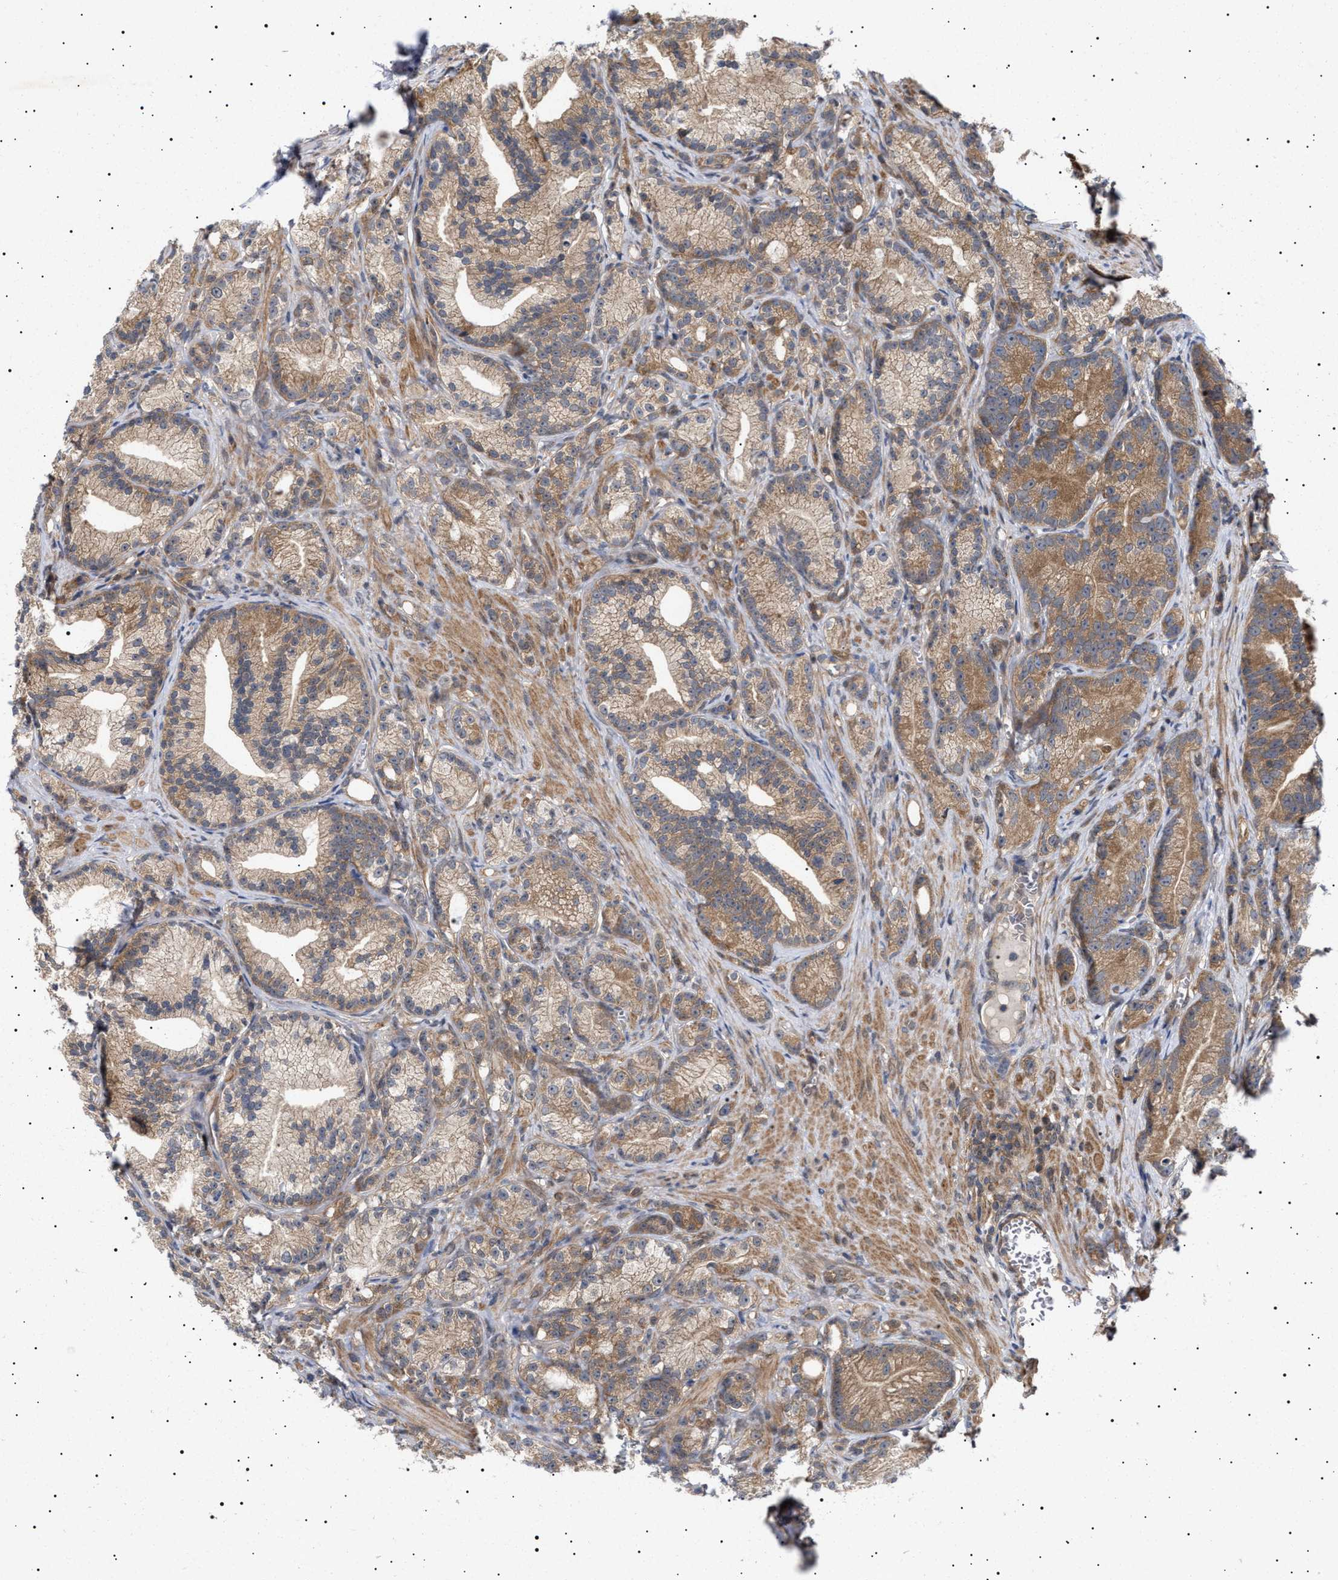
{"staining": {"intensity": "moderate", "quantity": ">75%", "location": "cytoplasmic/membranous"}, "tissue": "prostate cancer", "cell_type": "Tumor cells", "image_type": "cancer", "snomed": [{"axis": "morphology", "description": "Adenocarcinoma, Low grade"}, {"axis": "topography", "description": "Prostate"}], "caption": "Protein expression analysis of prostate low-grade adenocarcinoma reveals moderate cytoplasmic/membranous expression in approximately >75% of tumor cells. (brown staining indicates protein expression, while blue staining denotes nuclei).", "gene": "NPLOC4", "patient": {"sex": "male", "age": 89}}